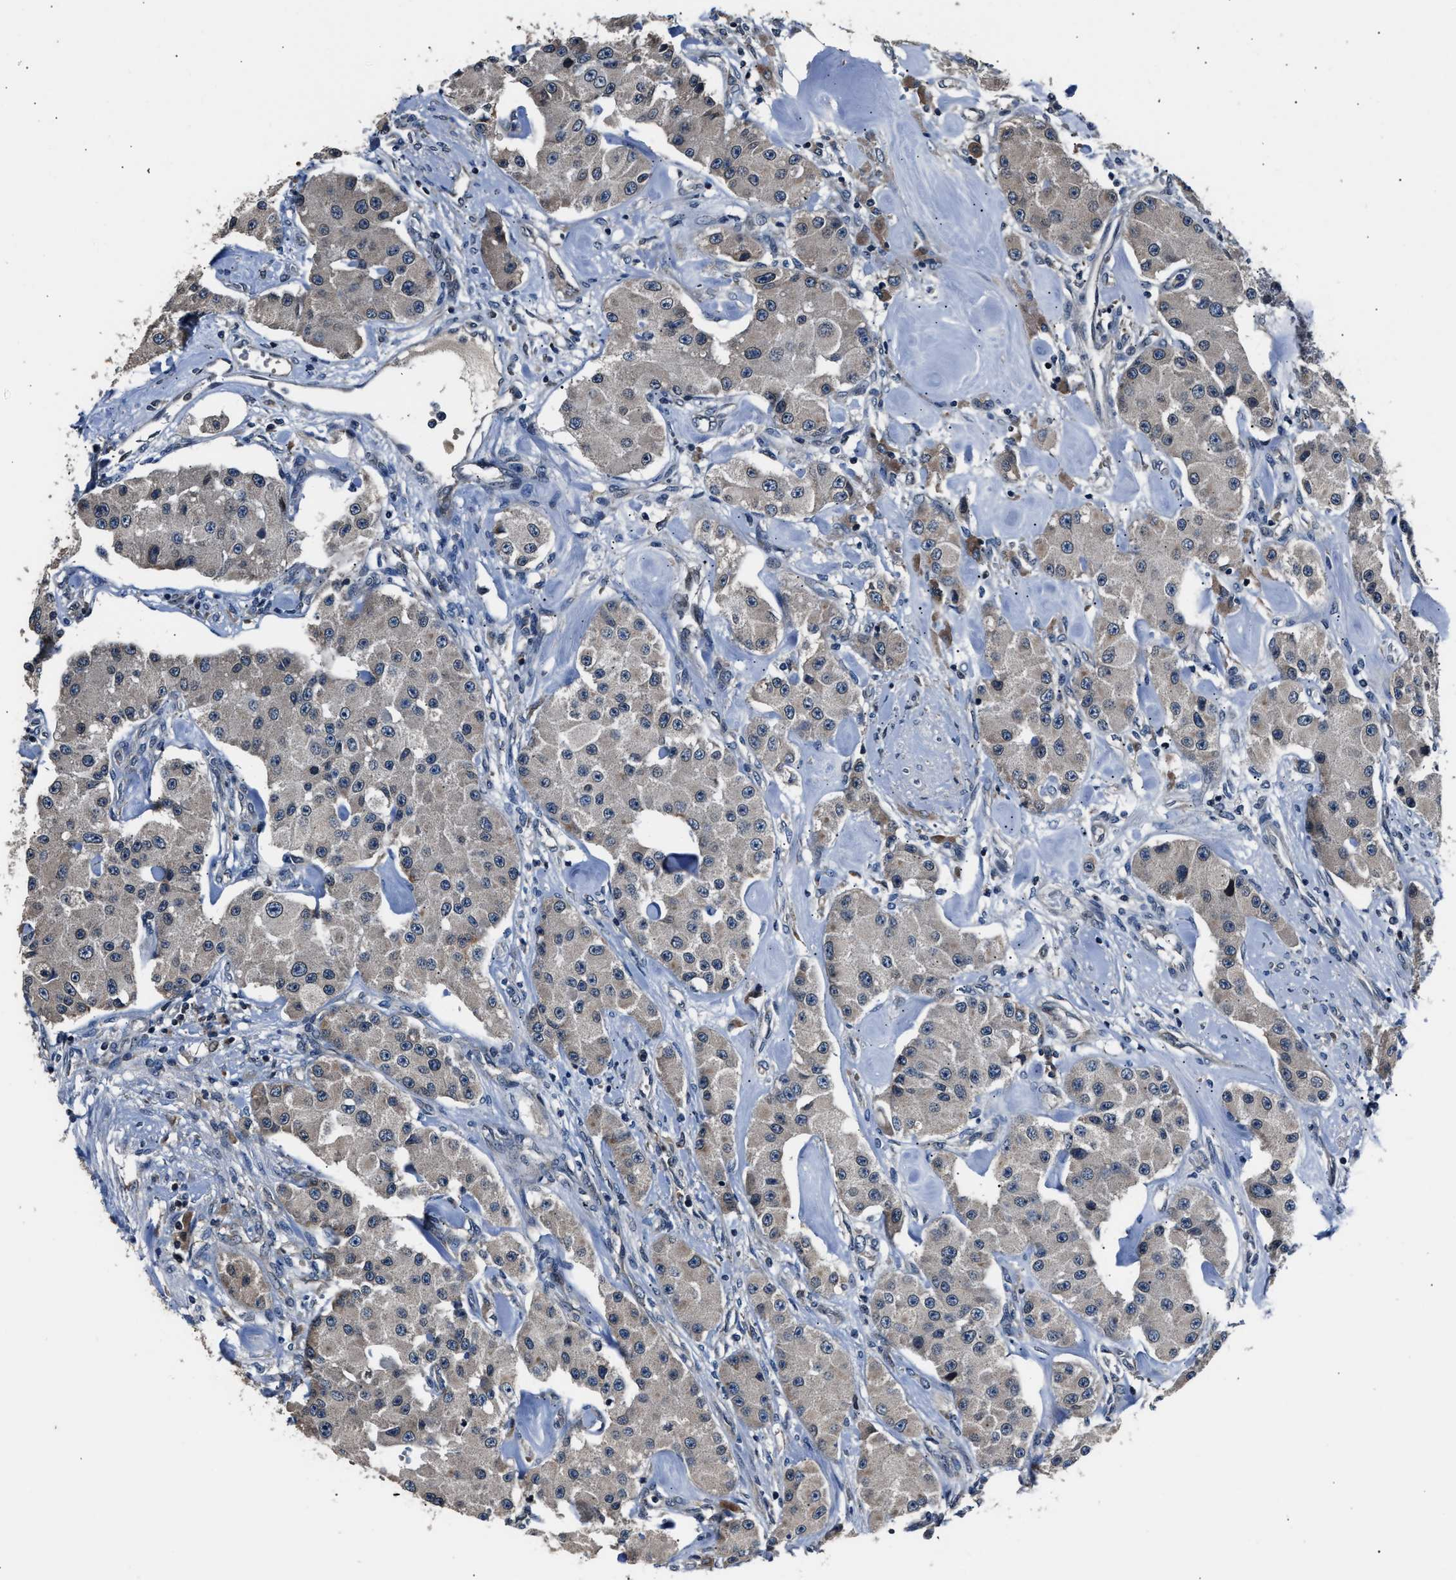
{"staining": {"intensity": "weak", "quantity": "<25%", "location": "cytoplasmic/membranous"}, "tissue": "carcinoid", "cell_type": "Tumor cells", "image_type": "cancer", "snomed": [{"axis": "morphology", "description": "Carcinoid, malignant, NOS"}, {"axis": "topography", "description": "Pancreas"}], "caption": "High magnification brightfield microscopy of carcinoid stained with DAB (brown) and counterstained with hematoxylin (blue): tumor cells show no significant expression.", "gene": "TNRC18", "patient": {"sex": "male", "age": 41}}